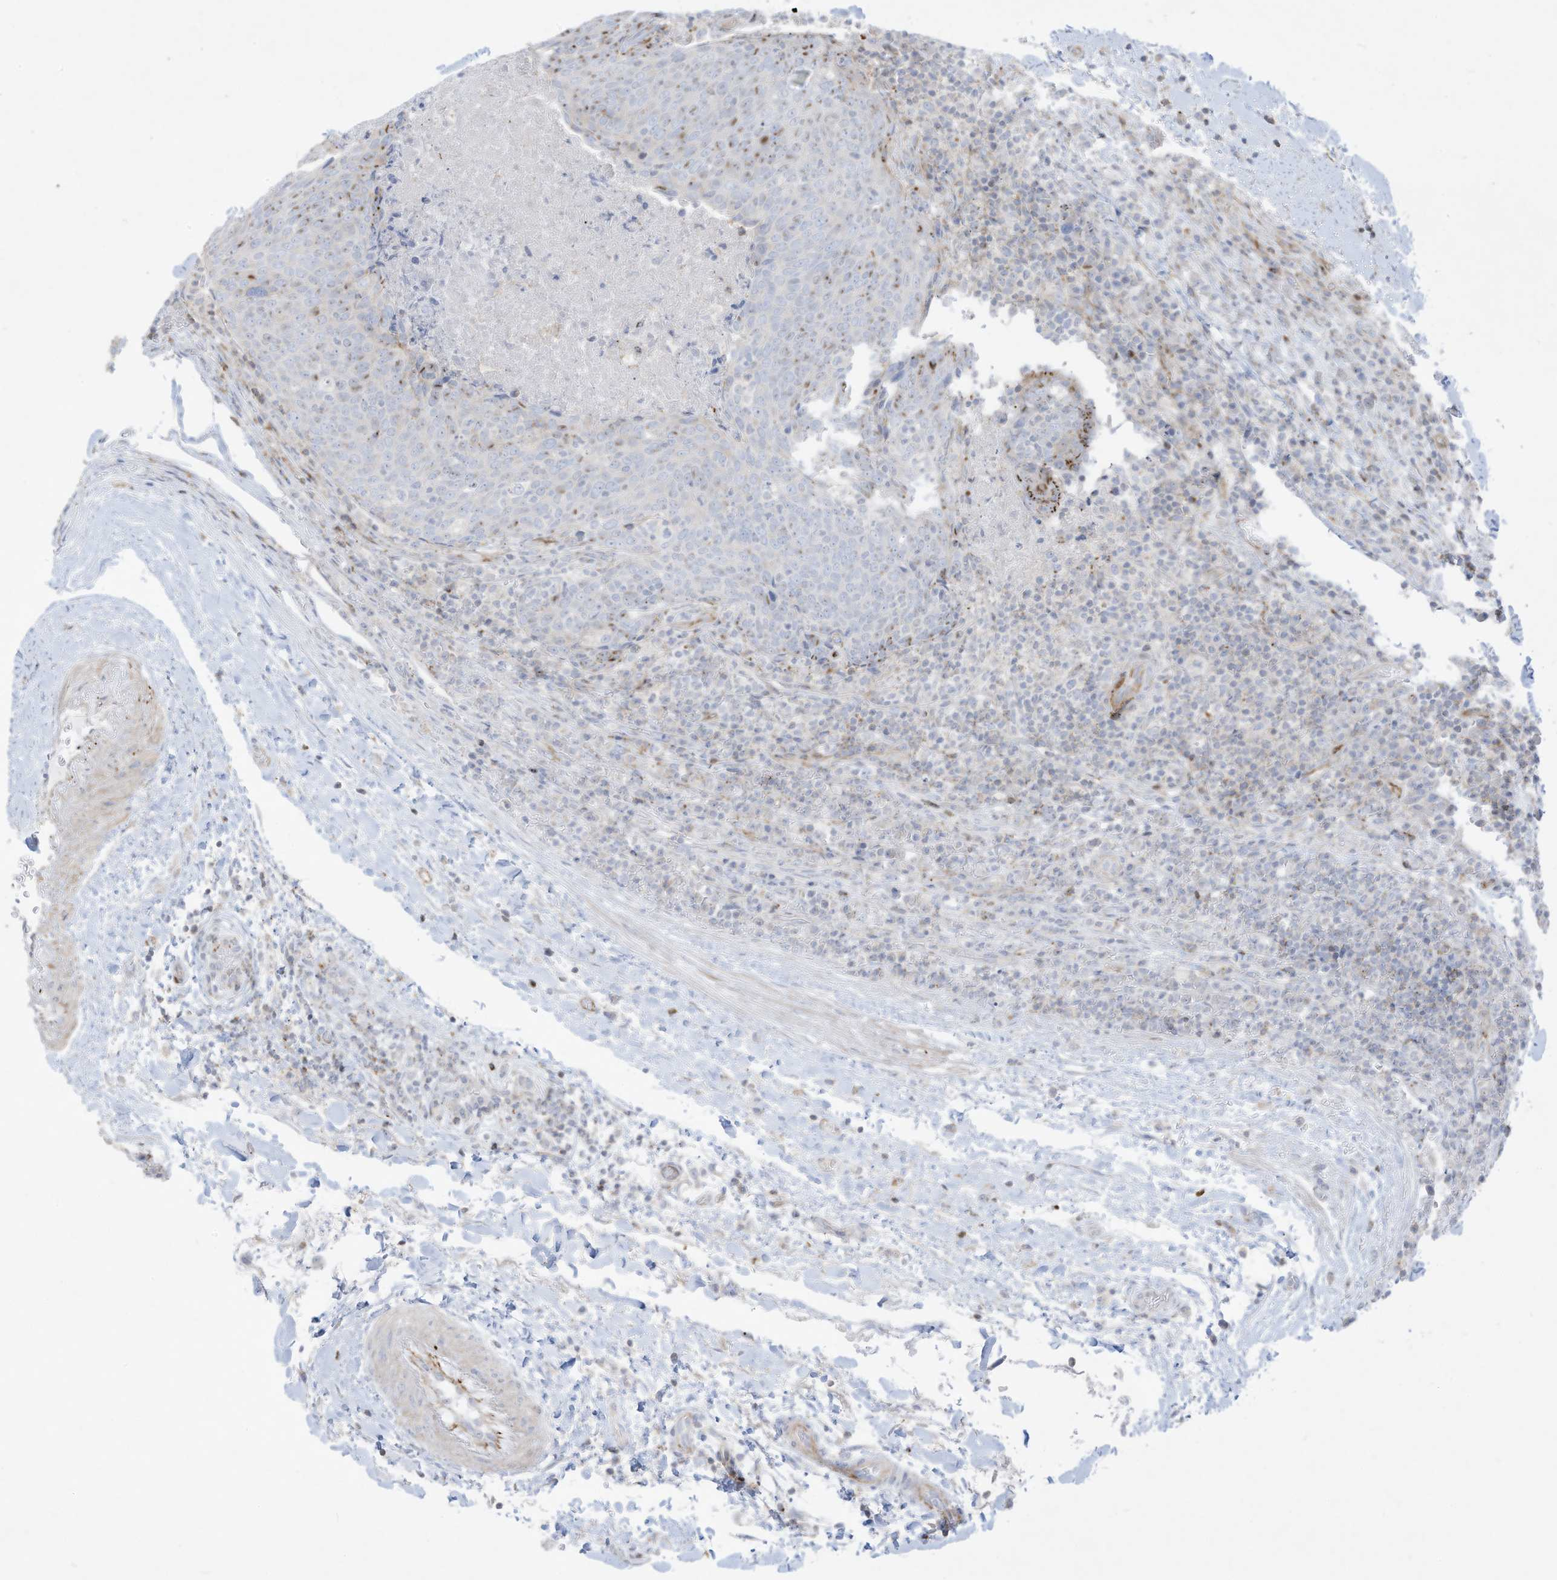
{"staining": {"intensity": "moderate", "quantity": "<25%", "location": "cytoplasmic/membranous,nuclear"}, "tissue": "head and neck cancer", "cell_type": "Tumor cells", "image_type": "cancer", "snomed": [{"axis": "morphology", "description": "Squamous cell carcinoma, NOS"}, {"axis": "morphology", "description": "Squamous cell carcinoma, metastatic, NOS"}, {"axis": "topography", "description": "Lymph node"}, {"axis": "topography", "description": "Head-Neck"}], "caption": "Immunohistochemical staining of head and neck squamous cell carcinoma shows low levels of moderate cytoplasmic/membranous and nuclear positivity in about <25% of tumor cells. Using DAB (3,3'-diaminobenzidine) (brown) and hematoxylin (blue) stains, captured at high magnification using brightfield microscopy.", "gene": "THNSL2", "patient": {"sex": "male", "age": 62}}